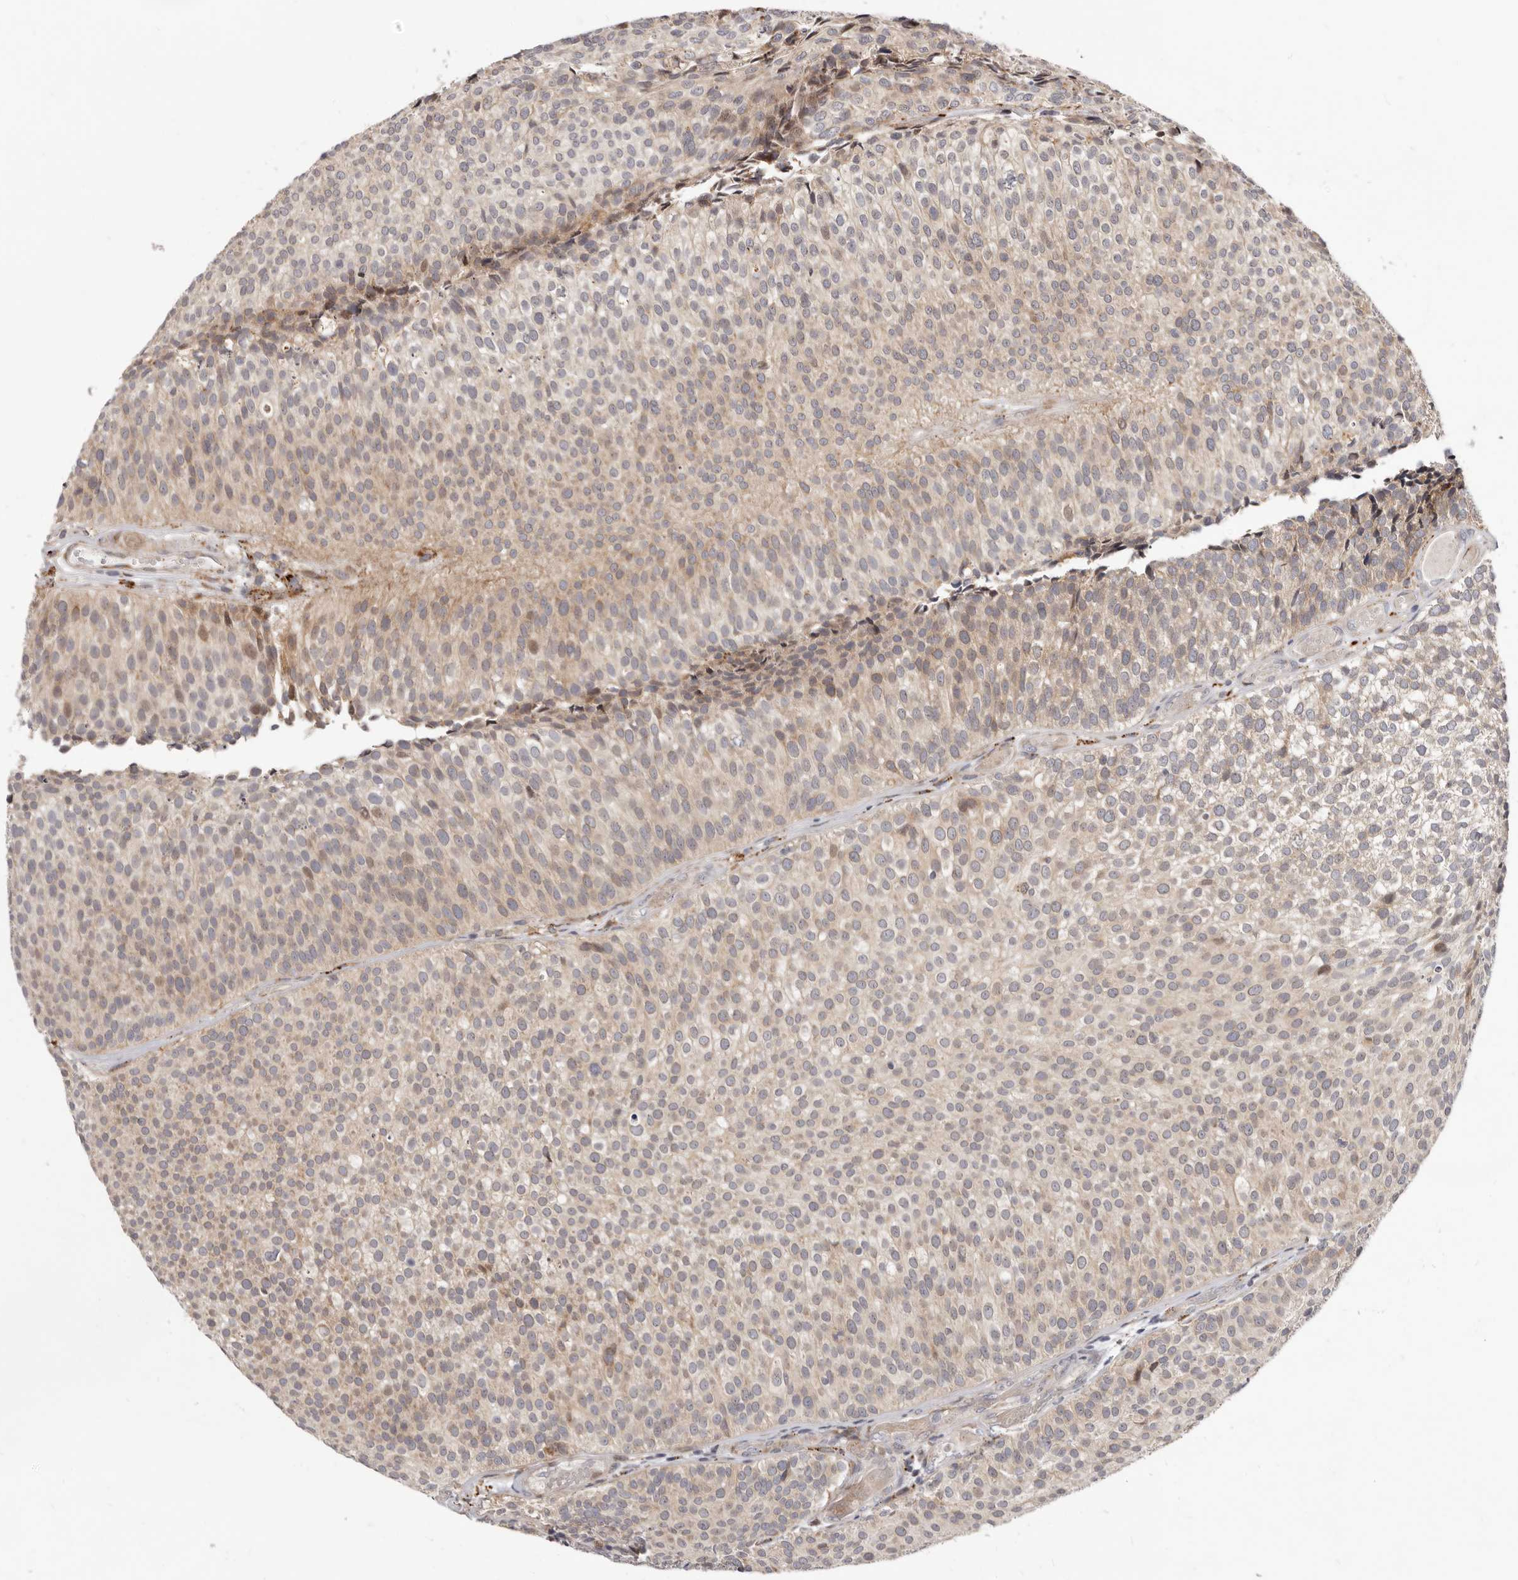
{"staining": {"intensity": "moderate", "quantity": "25%-75%", "location": "cytoplasmic/membranous"}, "tissue": "urothelial cancer", "cell_type": "Tumor cells", "image_type": "cancer", "snomed": [{"axis": "morphology", "description": "Urothelial carcinoma, Low grade"}, {"axis": "topography", "description": "Urinary bladder"}], "caption": "Human urothelial cancer stained for a protein (brown) reveals moderate cytoplasmic/membranous positive positivity in about 25%-75% of tumor cells.", "gene": "TOR3A", "patient": {"sex": "male", "age": 86}}